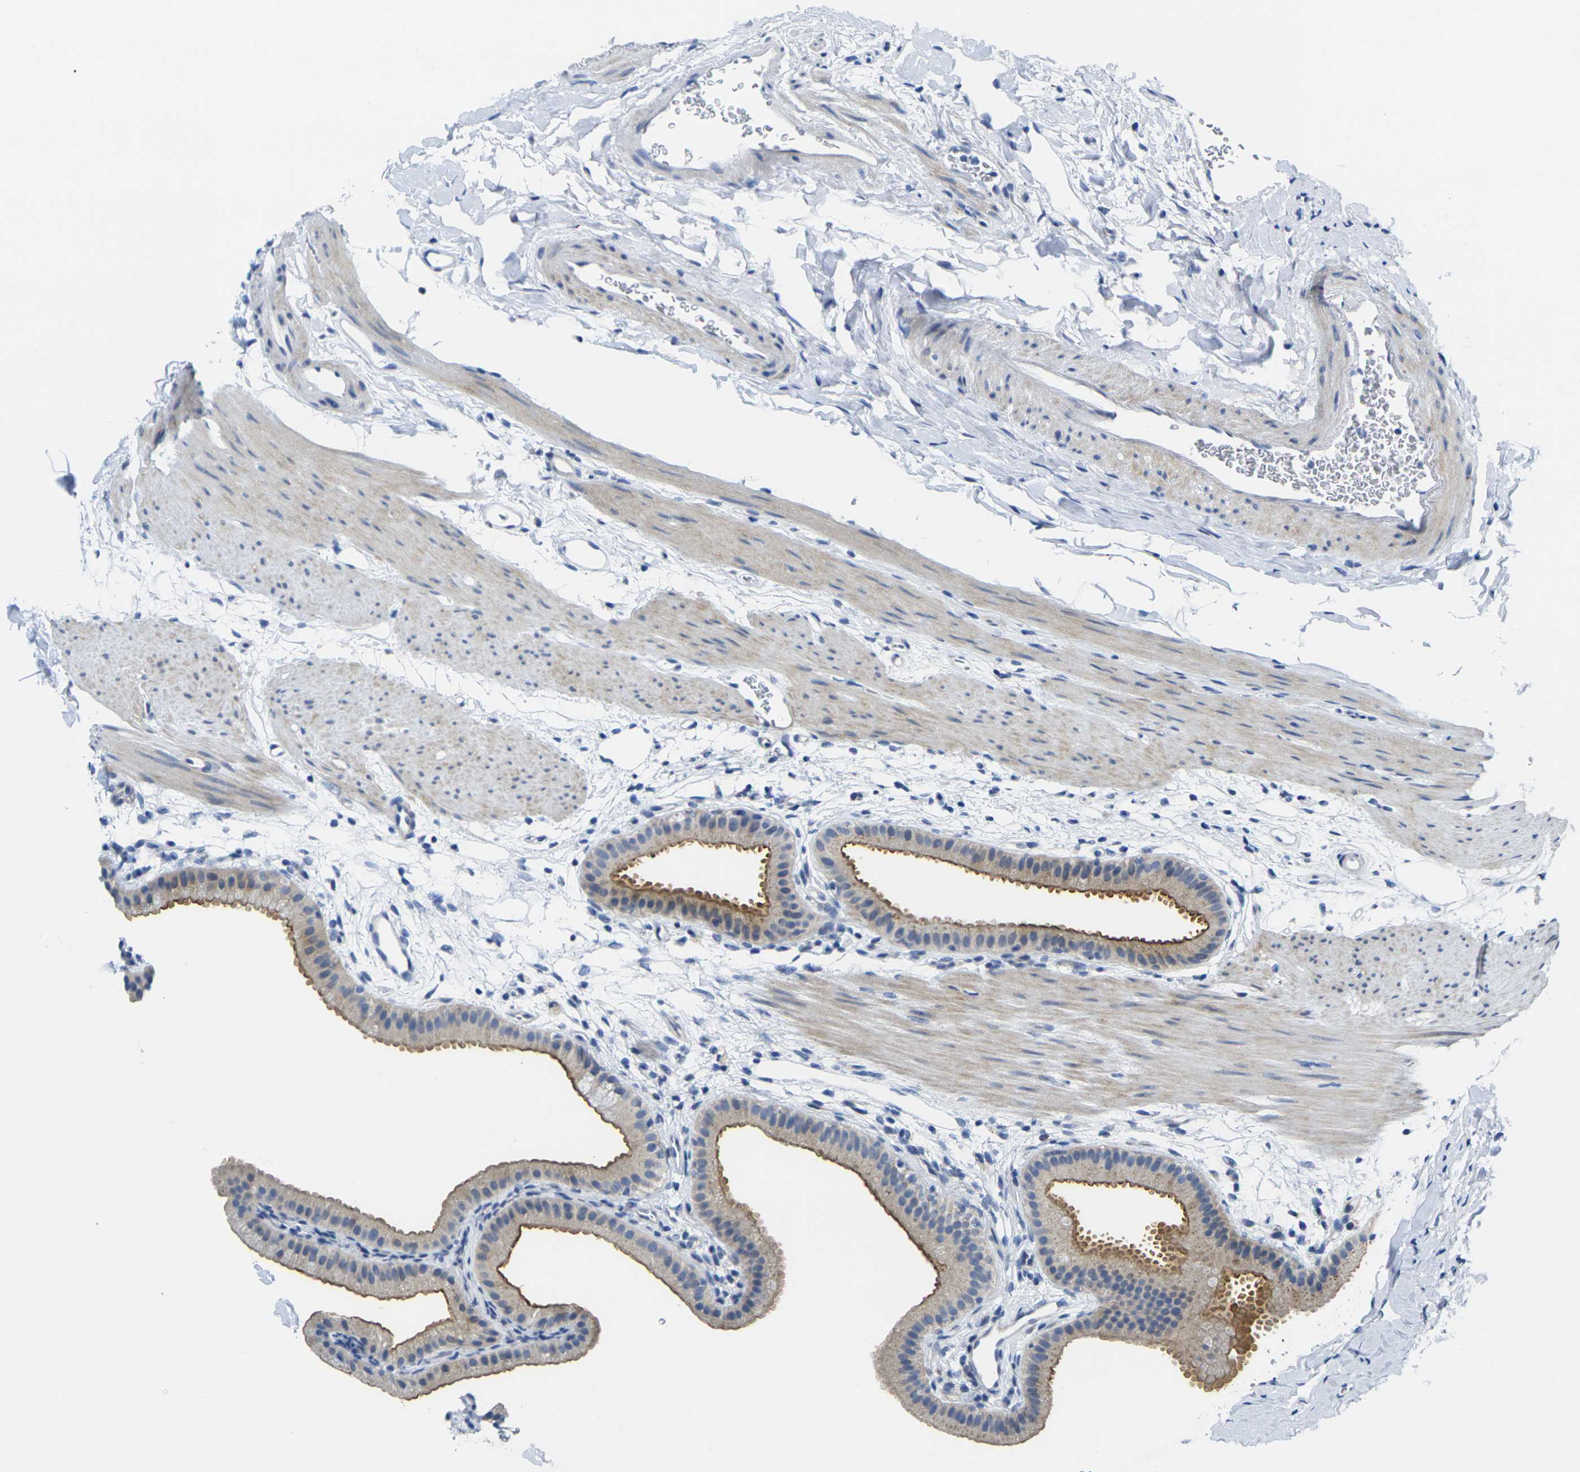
{"staining": {"intensity": "moderate", "quantity": ">75%", "location": "cytoplasmic/membranous"}, "tissue": "gallbladder", "cell_type": "Glandular cells", "image_type": "normal", "snomed": [{"axis": "morphology", "description": "Normal tissue, NOS"}, {"axis": "topography", "description": "Gallbladder"}], "caption": "Immunohistochemistry (IHC) image of normal gallbladder stained for a protein (brown), which reveals medium levels of moderate cytoplasmic/membranous positivity in about >75% of glandular cells.", "gene": "CRK", "patient": {"sex": "female", "age": 64}}